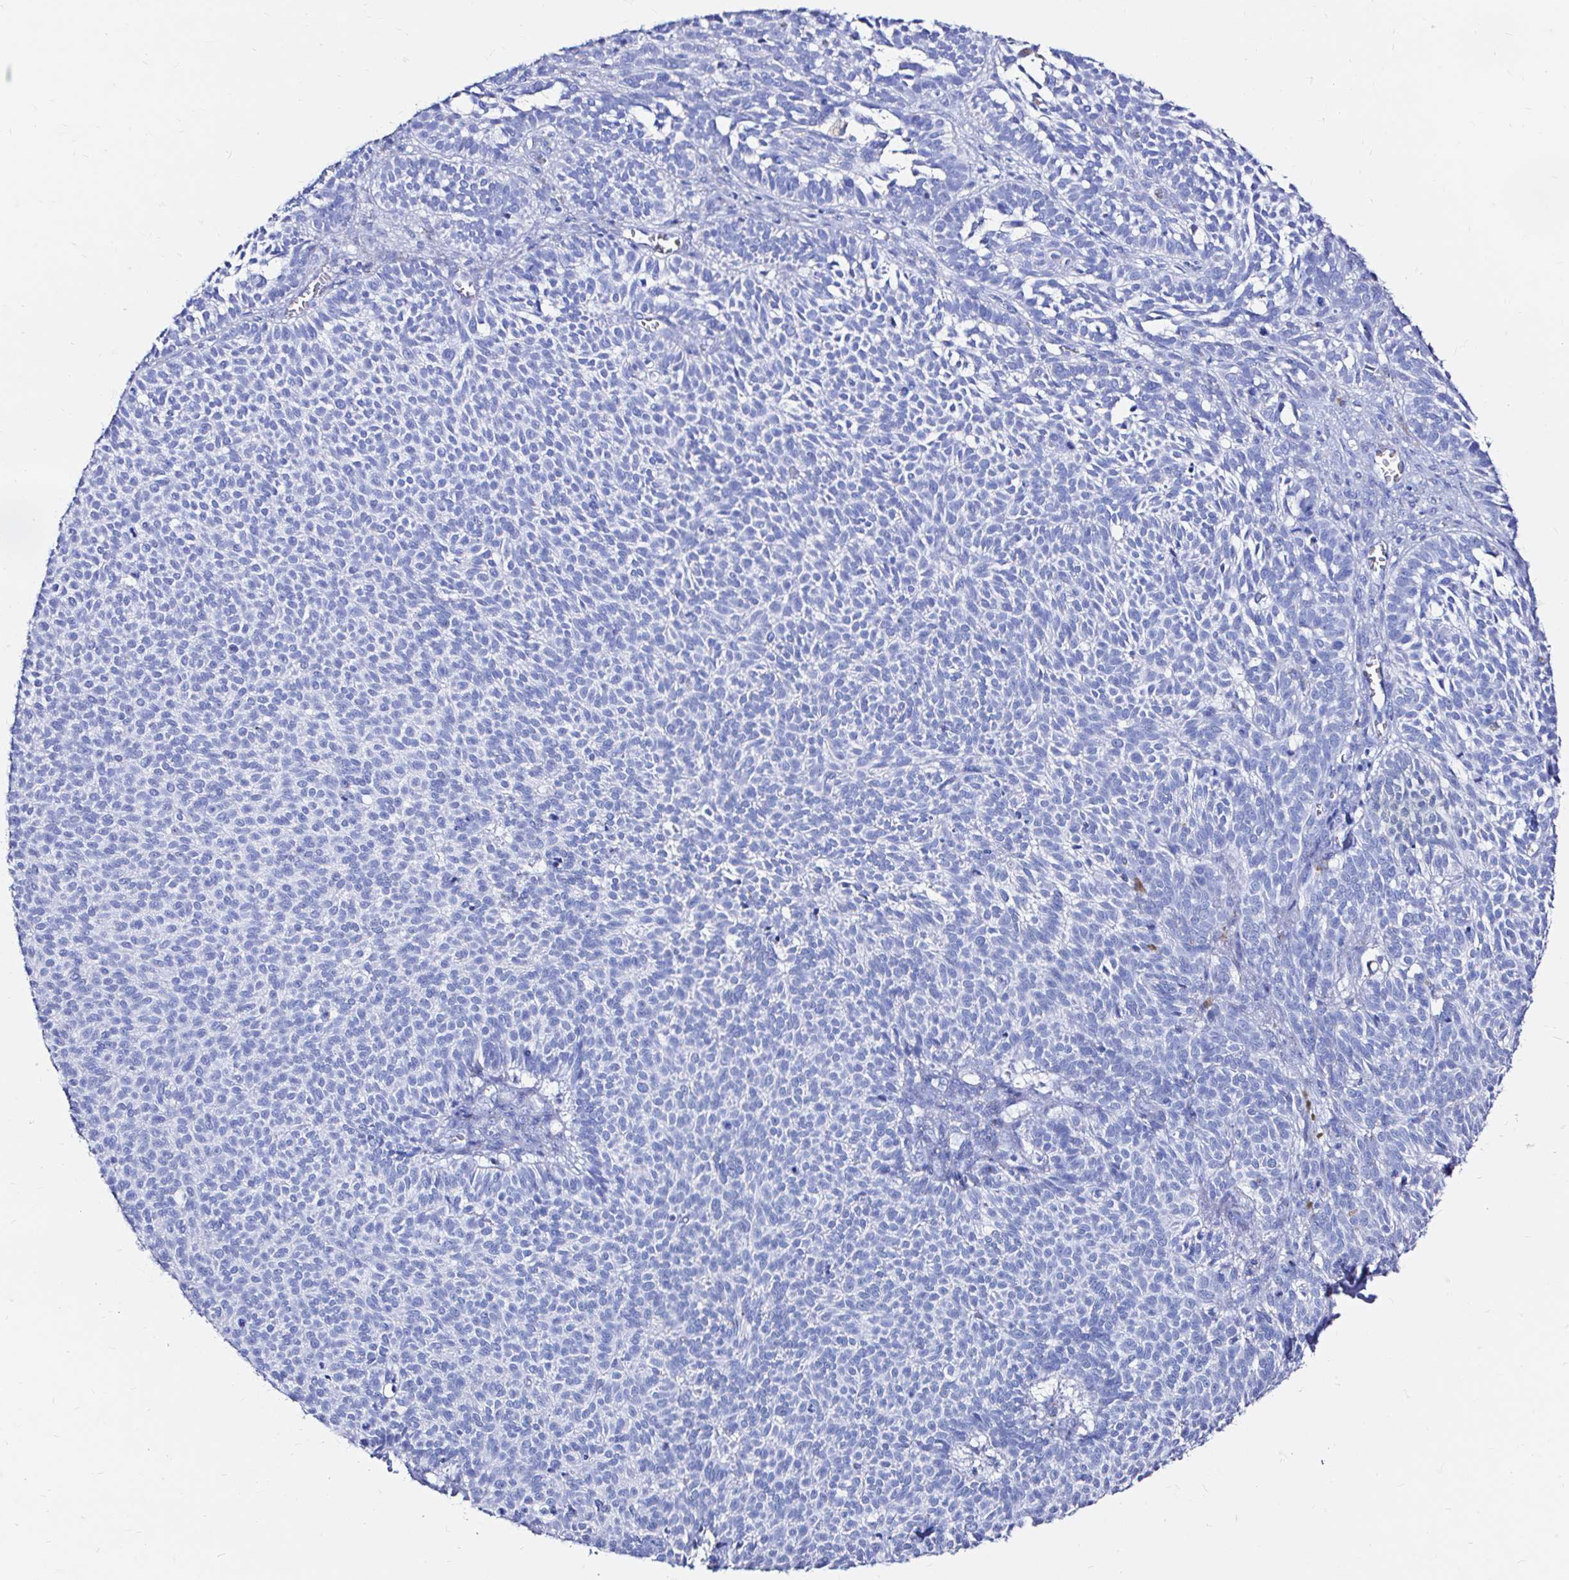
{"staining": {"intensity": "negative", "quantity": "none", "location": "none"}, "tissue": "skin cancer", "cell_type": "Tumor cells", "image_type": "cancer", "snomed": [{"axis": "morphology", "description": "Basal cell carcinoma"}, {"axis": "topography", "description": "Skin"}], "caption": "An immunohistochemistry image of skin basal cell carcinoma is shown. There is no staining in tumor cells of skin basal cell carcinoma.", "gene": "ZNF432", "patient": {"sex": "male", "age": 63}}